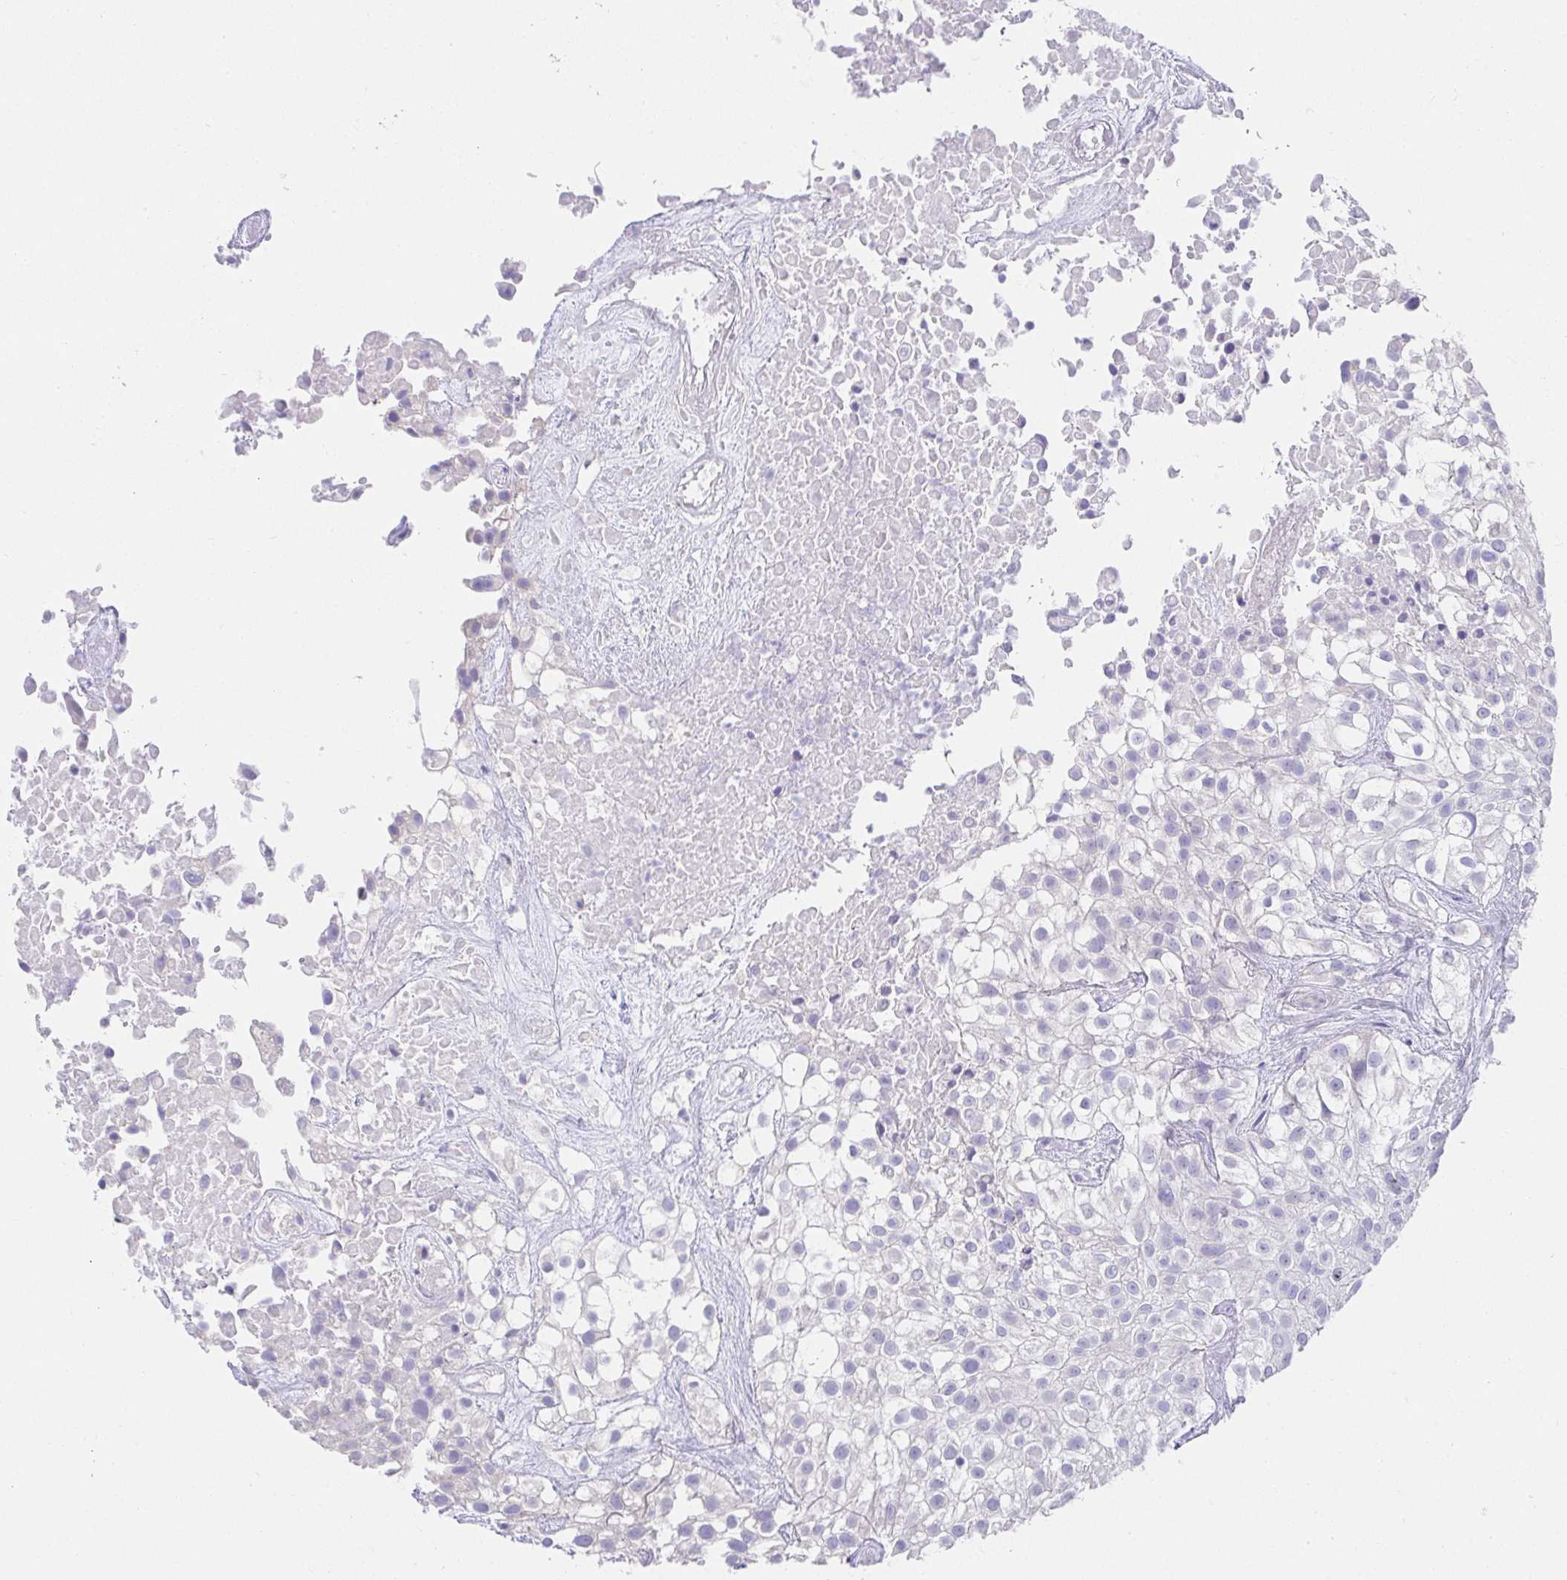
{"staining": {"intensity": "negative", "quantity": "none", "location": "none"}, "tissue": "urothelial cancer", "cell_type": "Tumor cells", "image_type": "cancer", "snomed": [{"axis": "morphology", "description": "Urothelial carcinoma, High grade"}, {"axis": "topography", "description": "Urinary bladder"}], "caption": "An image of human urothelial carcinoma (high-grade) is negative for staining in tumor cells. (Stains: DAB (3,3'-diaminobenzidine) immunohistochemistry with hematoxylin counter stain, Microscopy: brightfield microscopy at high magnification).", "gene": "VGLL1", "patient": {"sex": "male", "age": 56}}